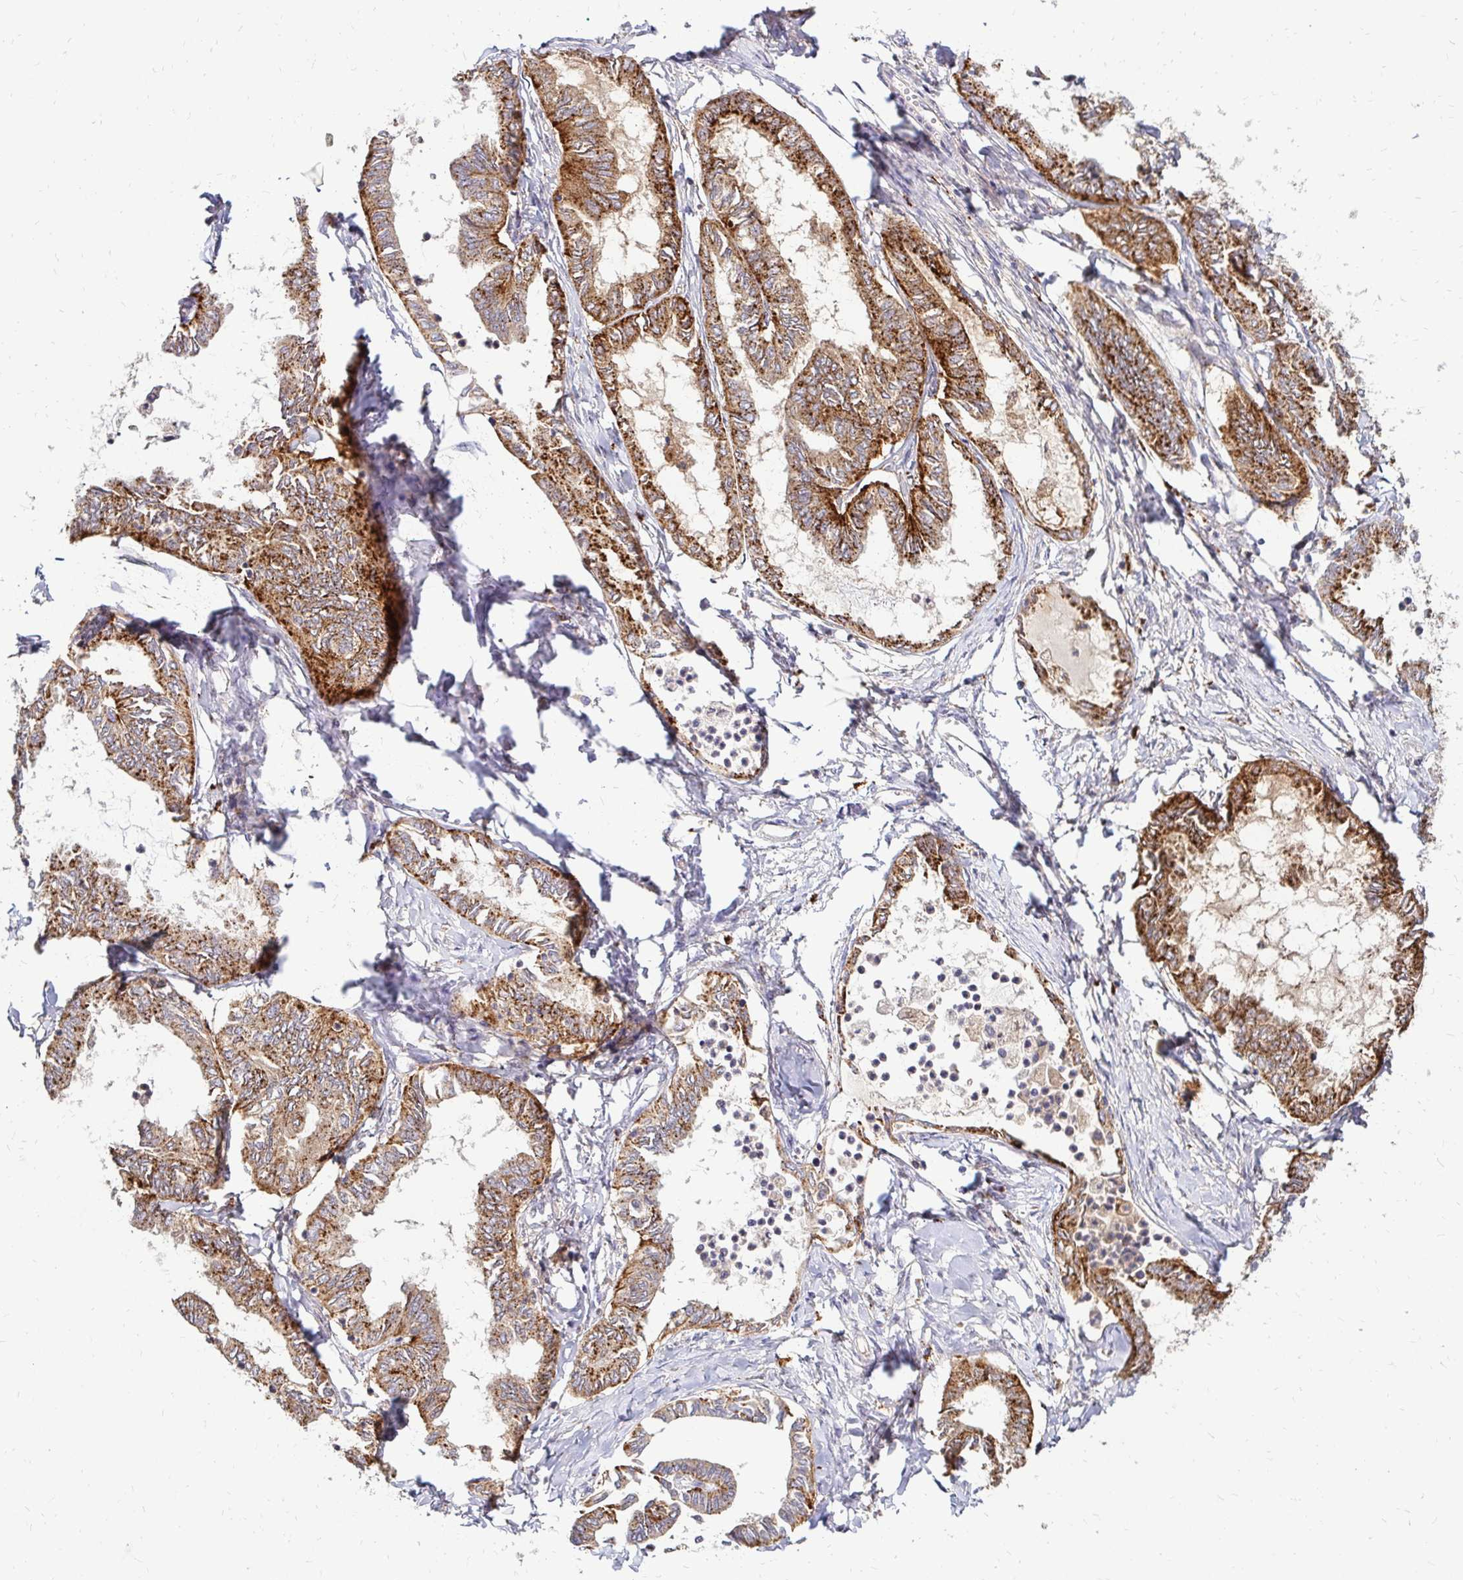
{"staining": {"intensity": "strong", "quantity": ">75%", "location": "cytoplasmic/membranous"}, "tissue": "ovarian cancer", "cell_type": "Tumor cells", "image_type": "cancer", "snomed": [{"axis": "morphology", "description": "Carcinoma, endometroid"}, {"axis": "topography", "description": "Ovary"}], "caption": "Protein positivity by immunohistochemistry shows strong cytoplasmic/membranous staining in approximately >75% of tumor cells in endometroid carcinoma (ovarian). Immunohistochemistry stains the protein of interest in brown and the nuclei are stained blue.", "gene": "IDUA", "patient": {"sex": "female", "age": 70}}